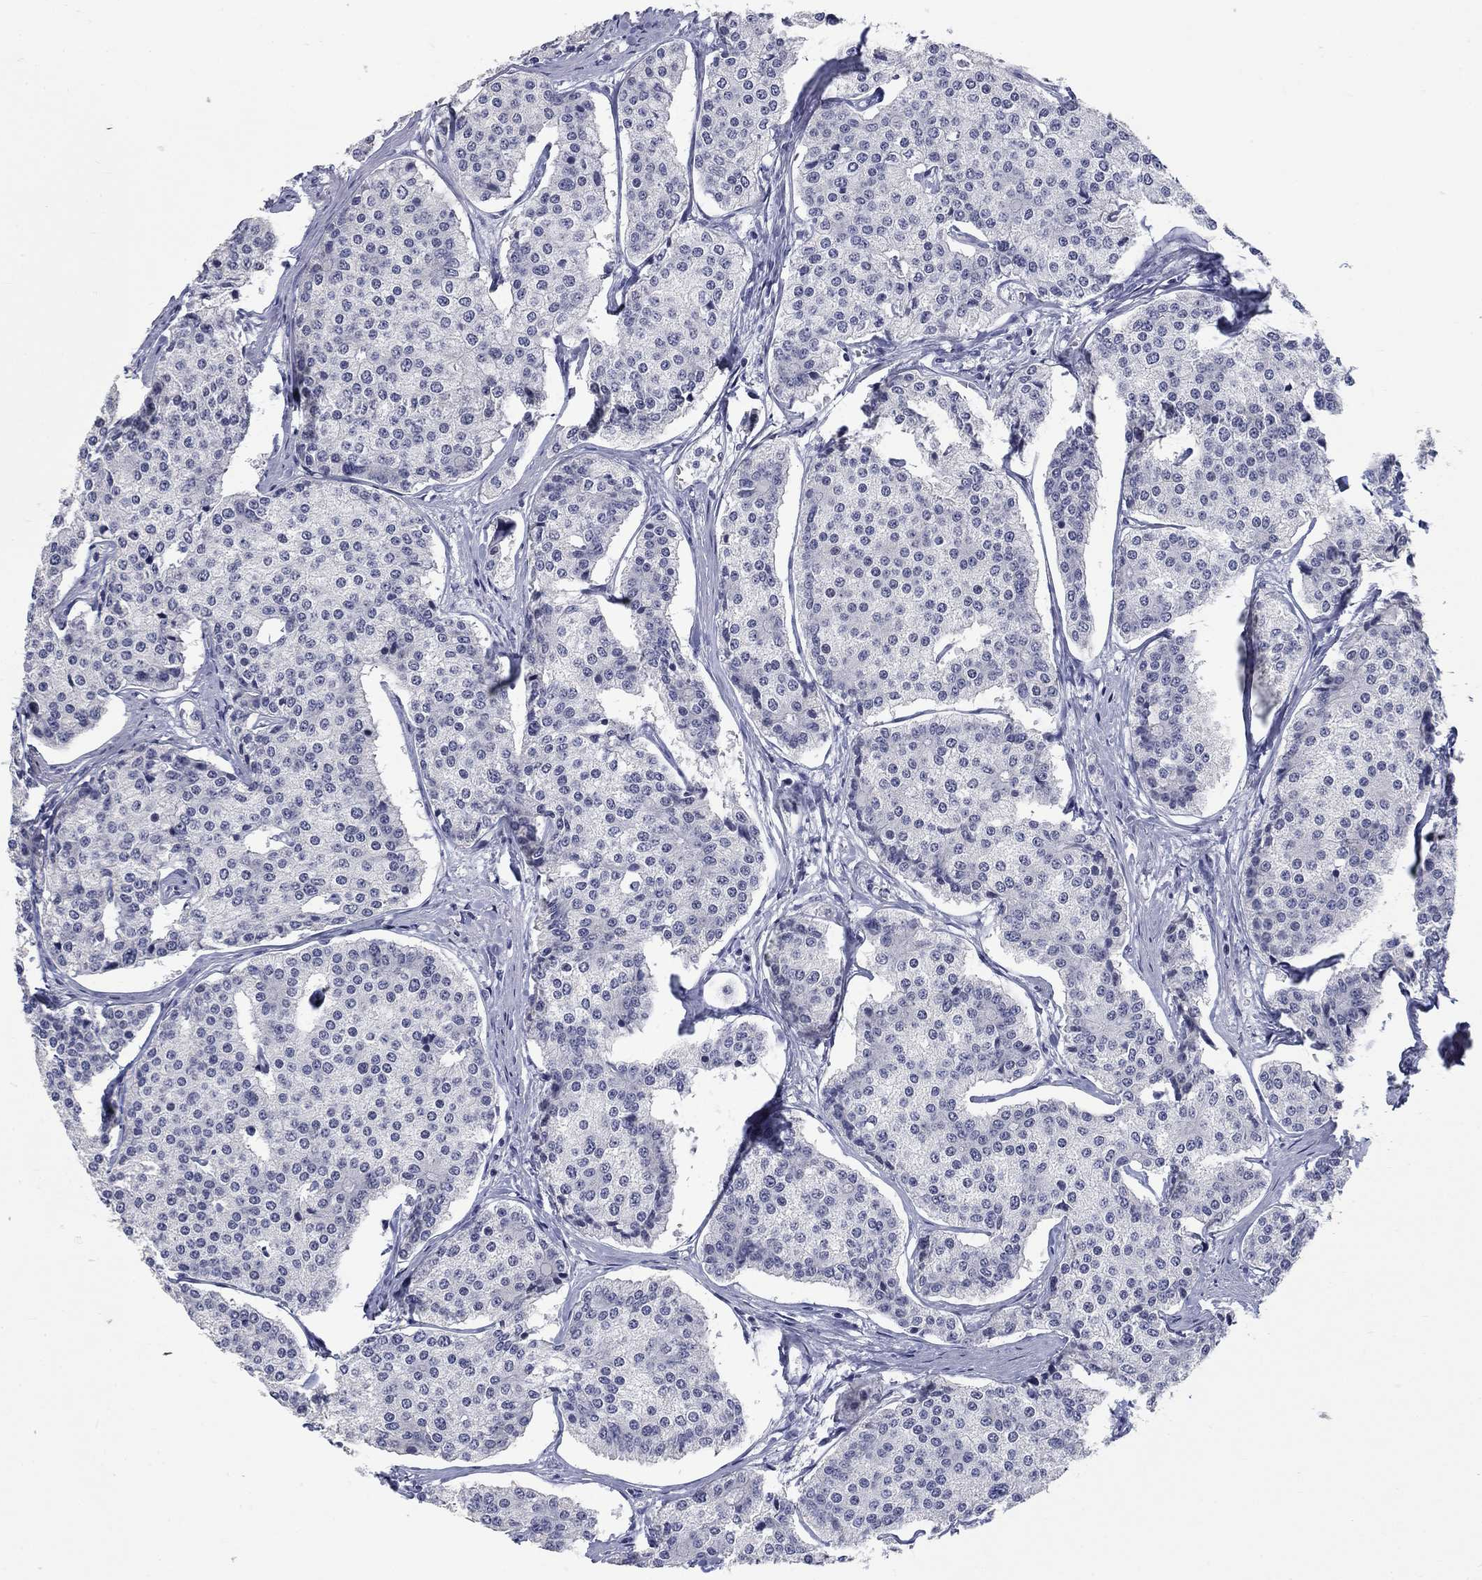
{"staining": {"intensity": "negative", "quantity": "none", "location": "none"}, "tissue": "carcinoid", "cell_type": "Tumor cells", "image_type": "cancer", "snomed": [{"axis": "morphology", "description": "Carcinoid, malignant, NOS"}, {"axis": "topography", "description": "Small intestine"}], "caption": "The photomicrograph demonstrates no significant positivity in tumor cells of carcinoid.", "gene": "ELAVL4", "patient": {"sex": "female", "age": 65}}